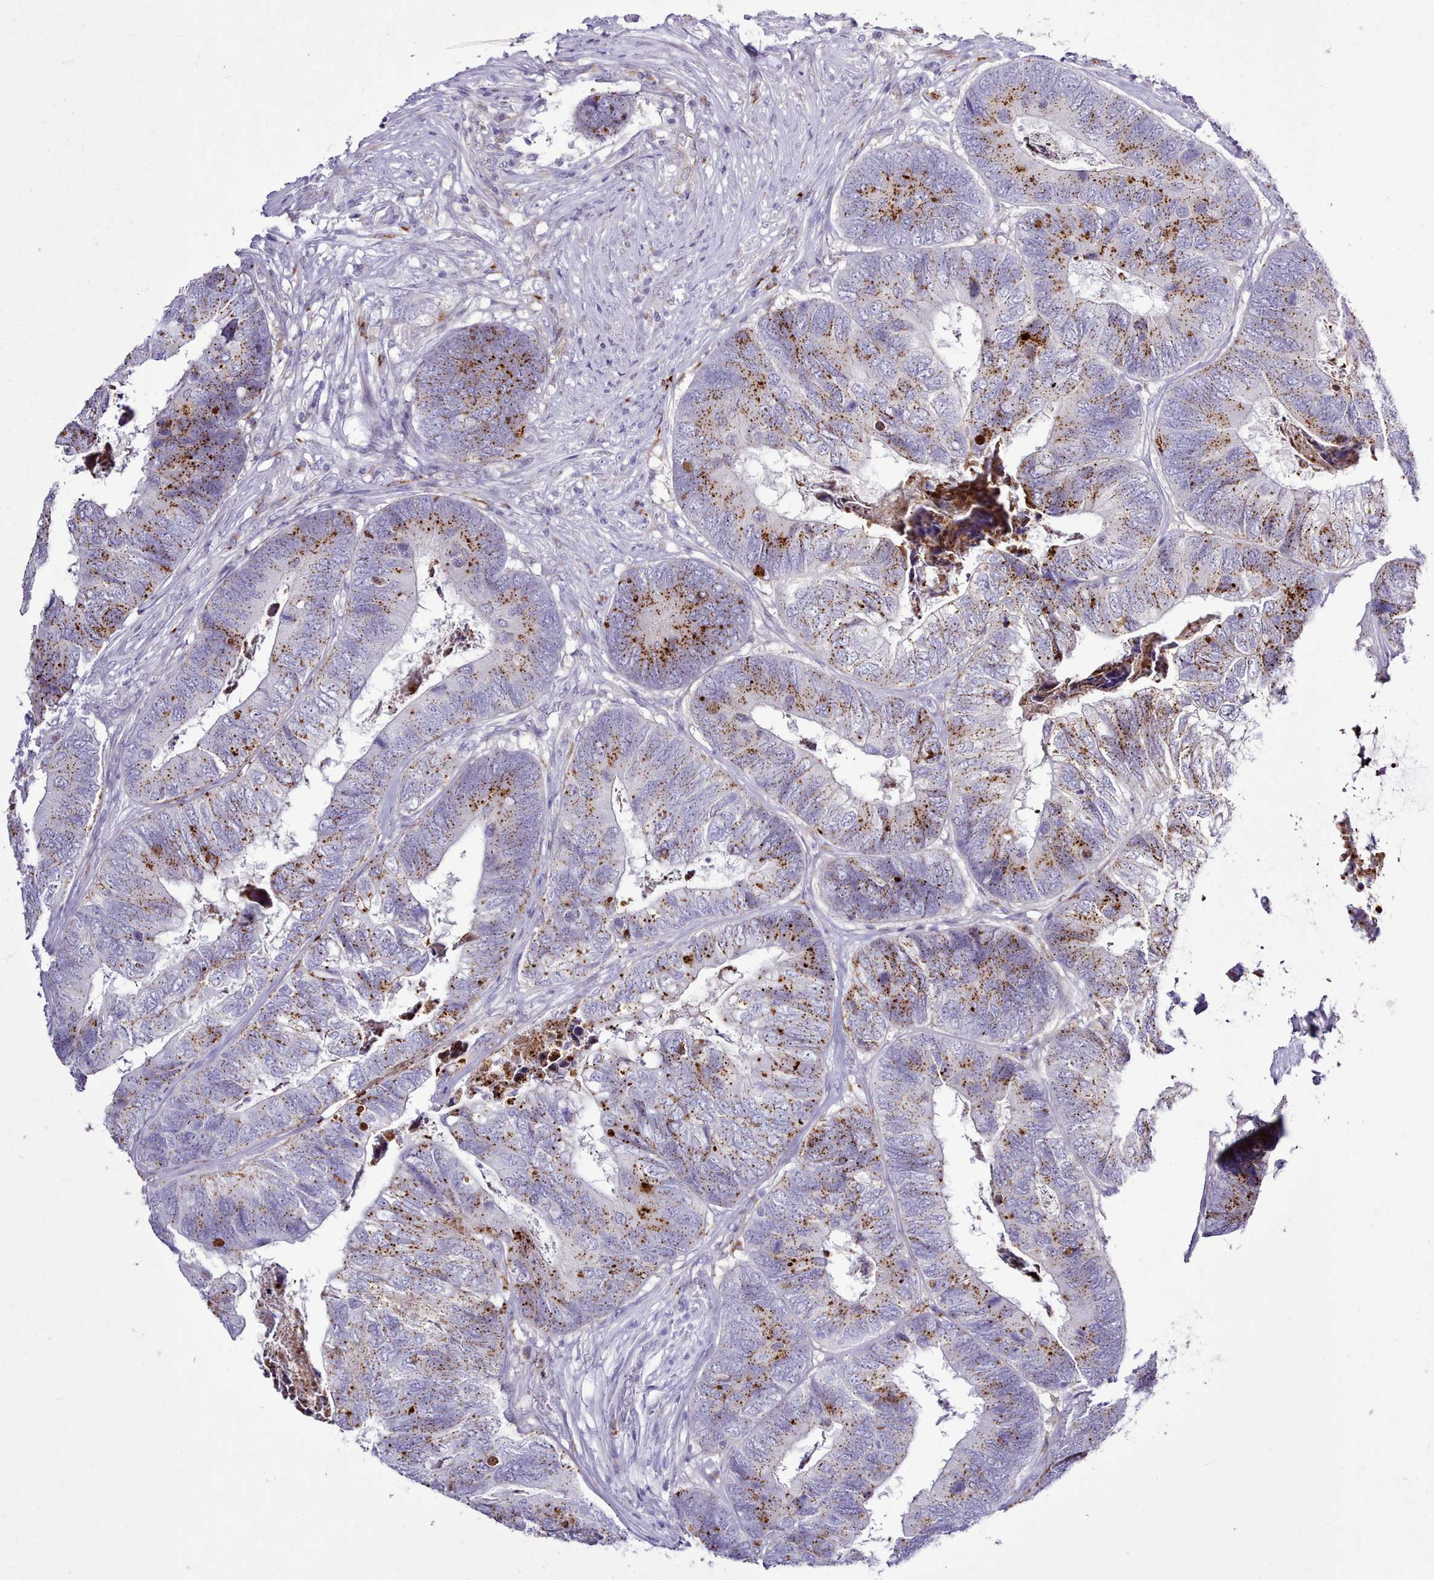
{"staining": {"intensity": "strong", "quantity": "25%-75%", "location": "cytoplasmic/membranous"}, "tissue": "colorectal cancer", "cell_type": "Tumor cells", "image_type": "cancer", "snomed": [{"axis": "morphology", "description": "Adenocarcinoma, NOS"}, {"axis": "topography", "description": "Colon"}], "caption": "Immunohistochemistry (IHC) staining of colorectal cancer (adenocarcinoma), which reveals high levels of strong cytoplasmic/membranous expression in about 25%-75% of tumor cells indicating strong cytoplasmic/membranous protein expression. The staining was performed using DAB (brown) for protein detection and nuclei were counterstained in hematoxylin (blue).", "gene": "SRD5A1", "patient": {"sex": "female", "age": 67}}